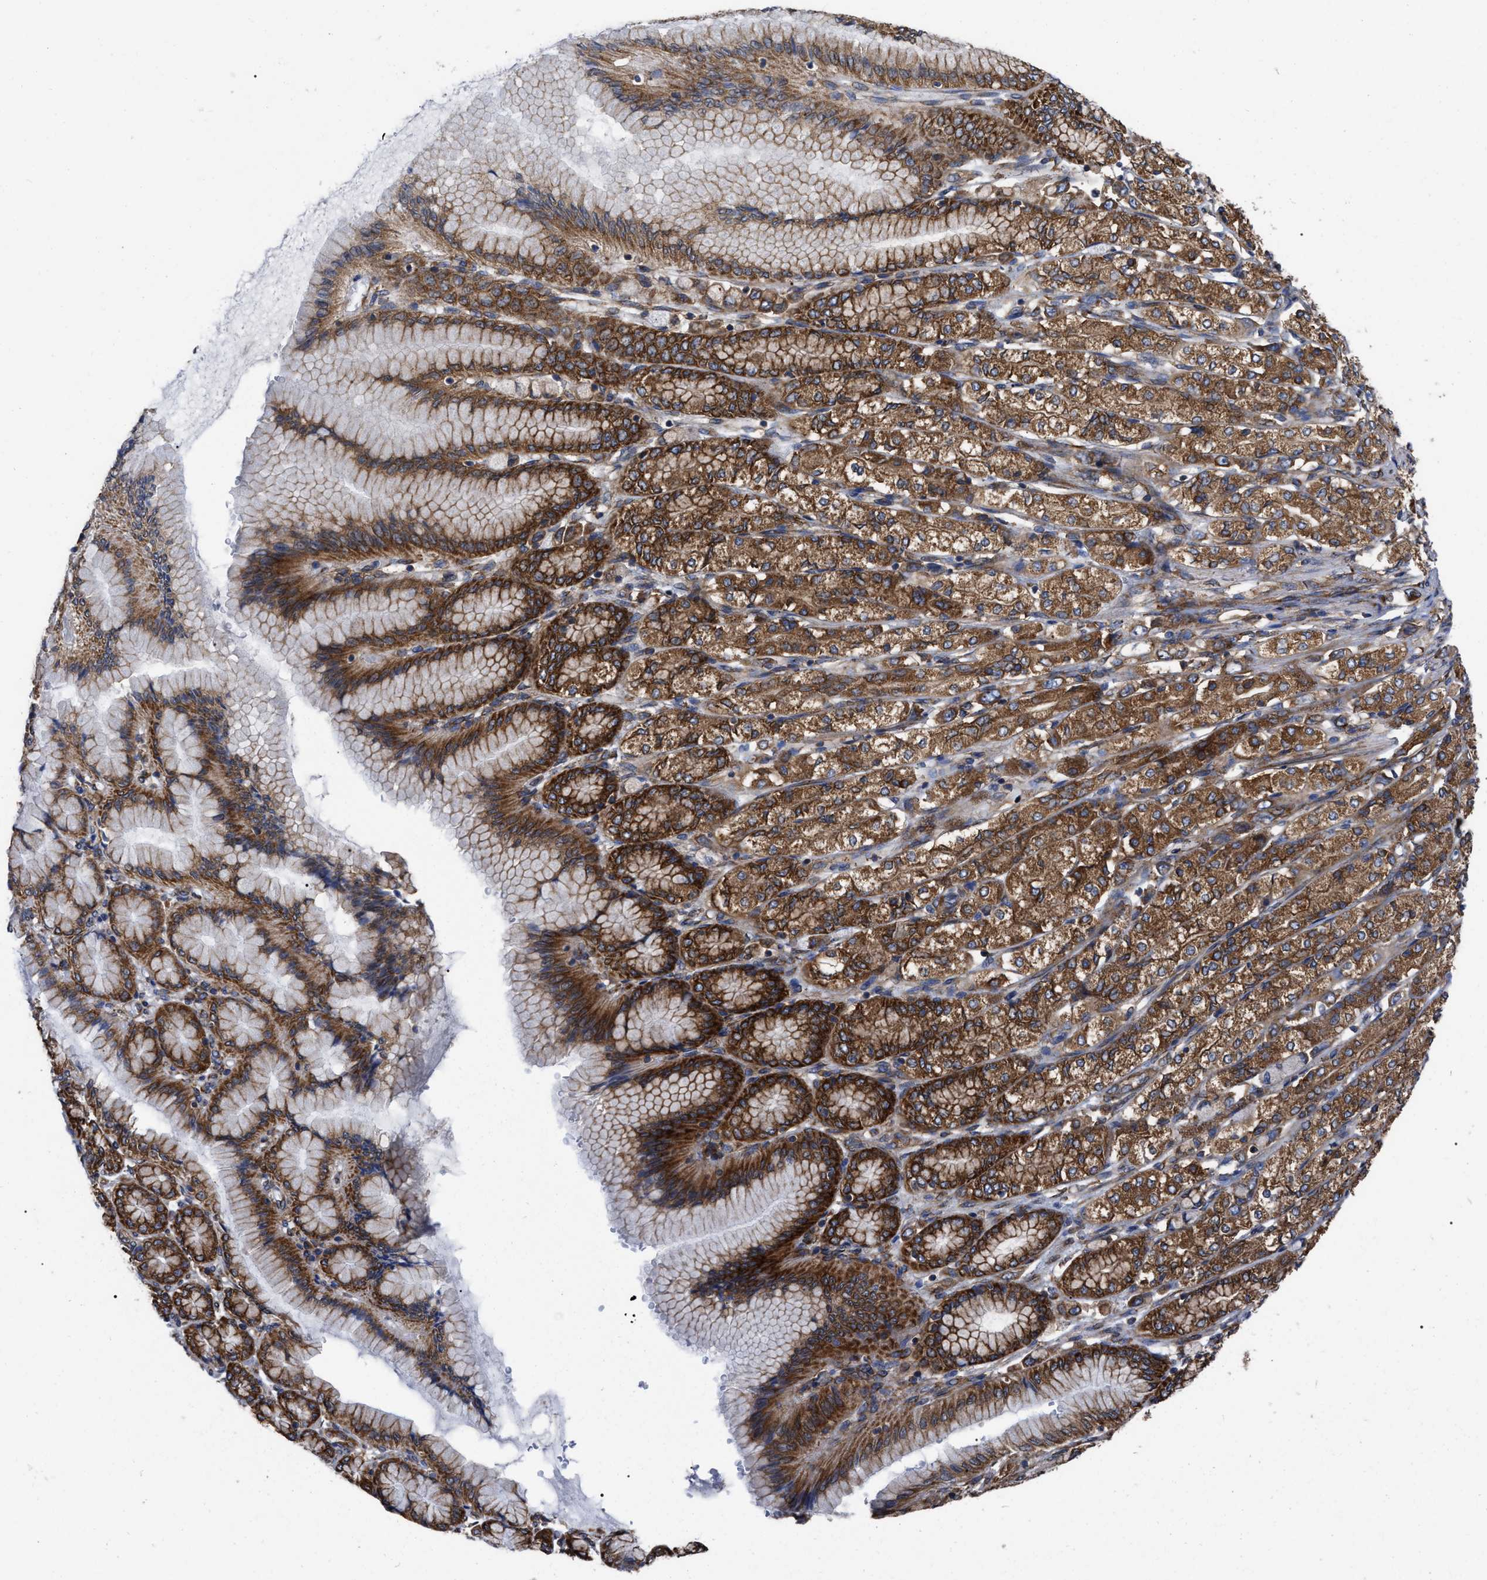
{"staining": {"intensity": "strong", "quantity": ">75%", "location": "cytoplasmic/membranous"}, "tissue": "stomach cancer", "cell_type": "Tumor cells", "image_type": "cancer", "snomed": [{"axis": "morphology", "description": "Adenocarcinoma, NOS"}, {"axis": "topography", "description": "Stomach"}], "caption": "This histopathology image demonstrates immunohistochemistry (IHC) staining of stomach cancer, with high strong cytoplasmic/membranous staining in about >75% of tumor cells.", "gene": "FAM120A", "patient": {"sex": "female", "age": 65}}